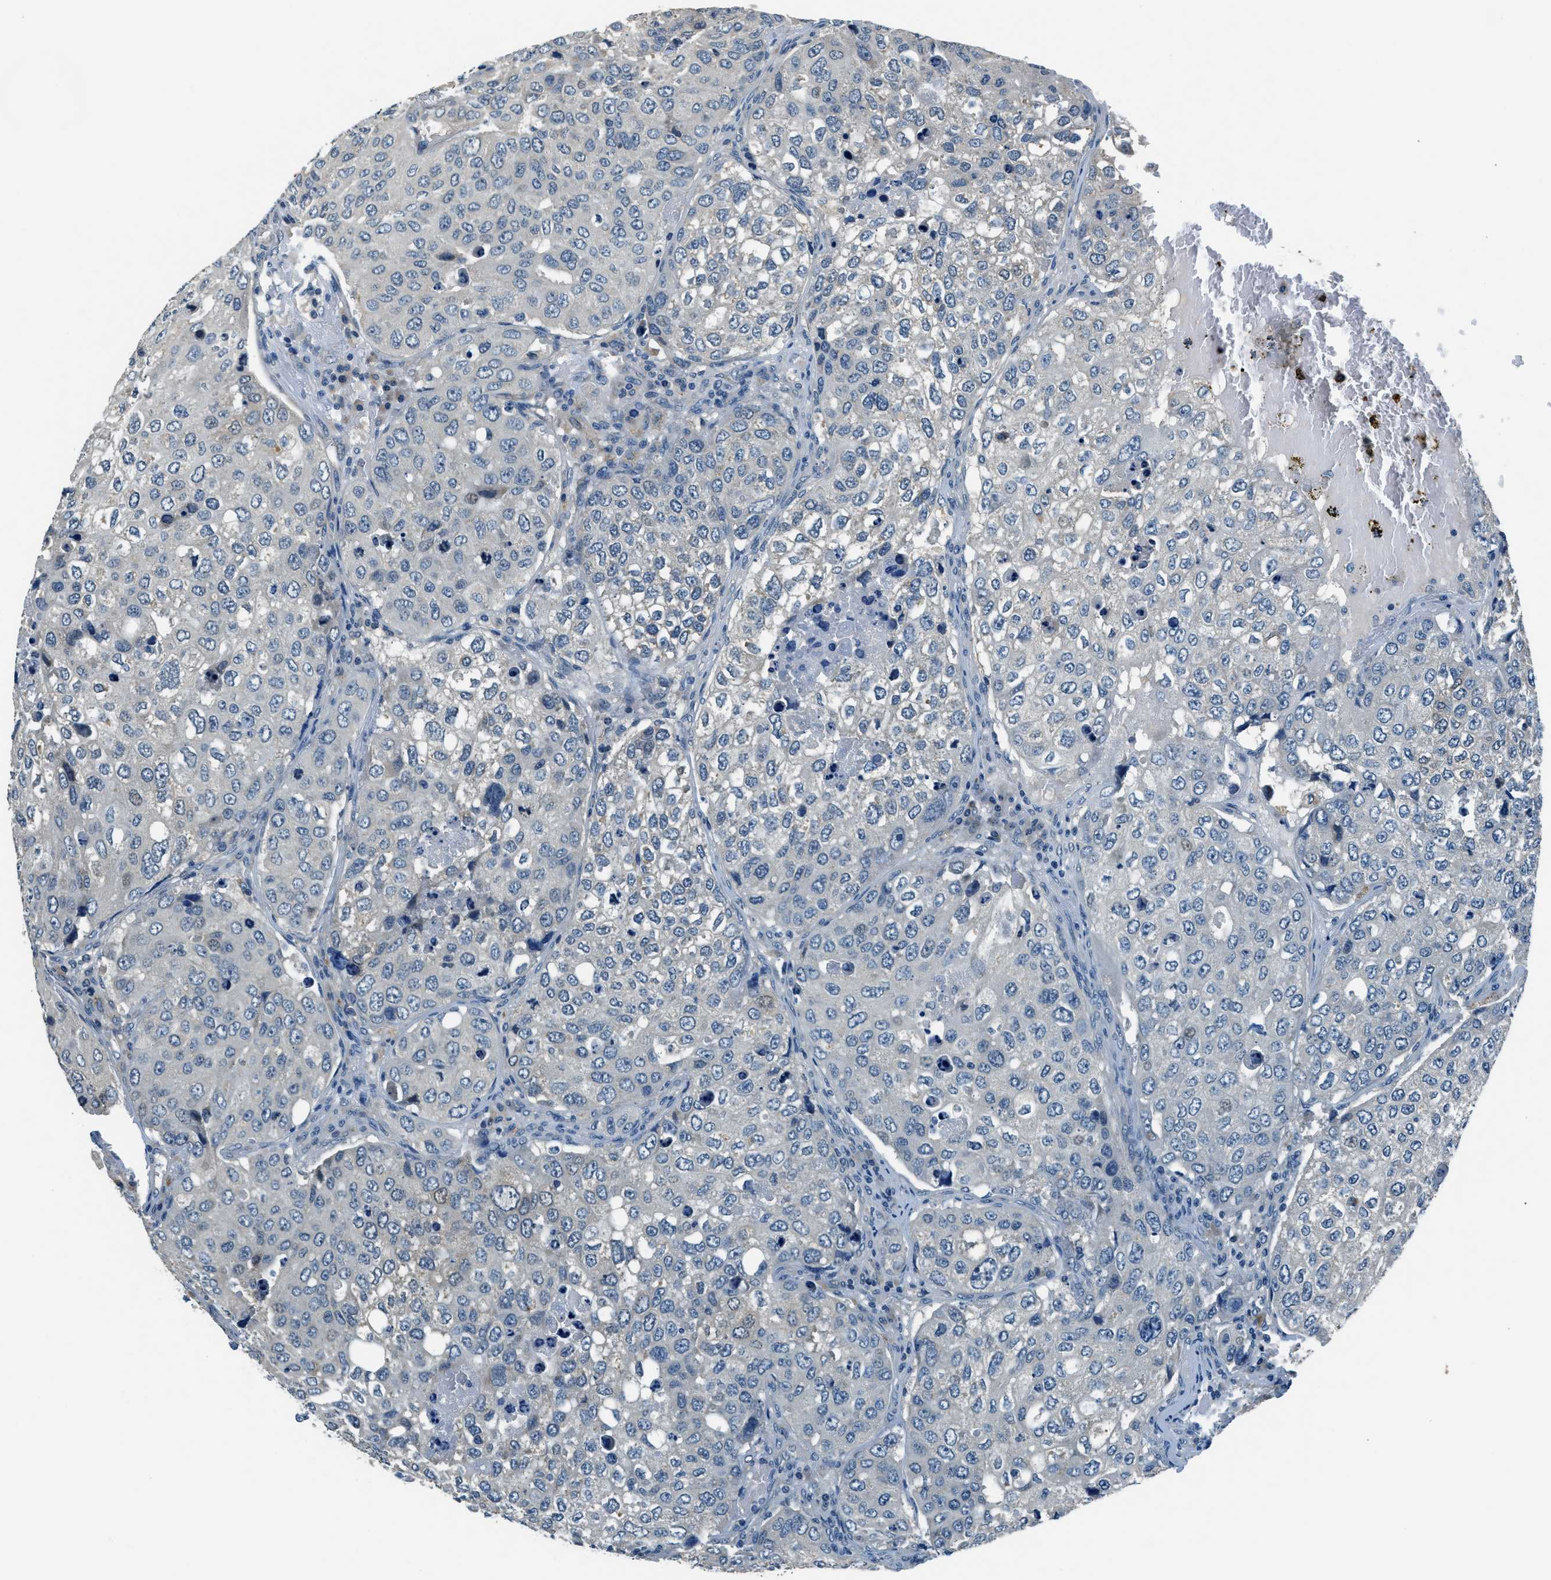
{"staining": {"intensity": "negative", "quantity": "none", "location": "none"}, "tissue": "urothelial cancer", "cell_type": "Tumor cells", "image_type": "cancer", "snomed": [{"axis": "morphology", "description": "Urothelial carcinoma, High grade"}, {"axis": "topography", "description": "Lymph node"}, {"axis": "topography", "description": "Urinary bladder"}], "caption": "An image of human urothelial cancer is negative for staining in tumor cells.", "gene": "NME8", "patient": {"sex": "male", "age": 51}}